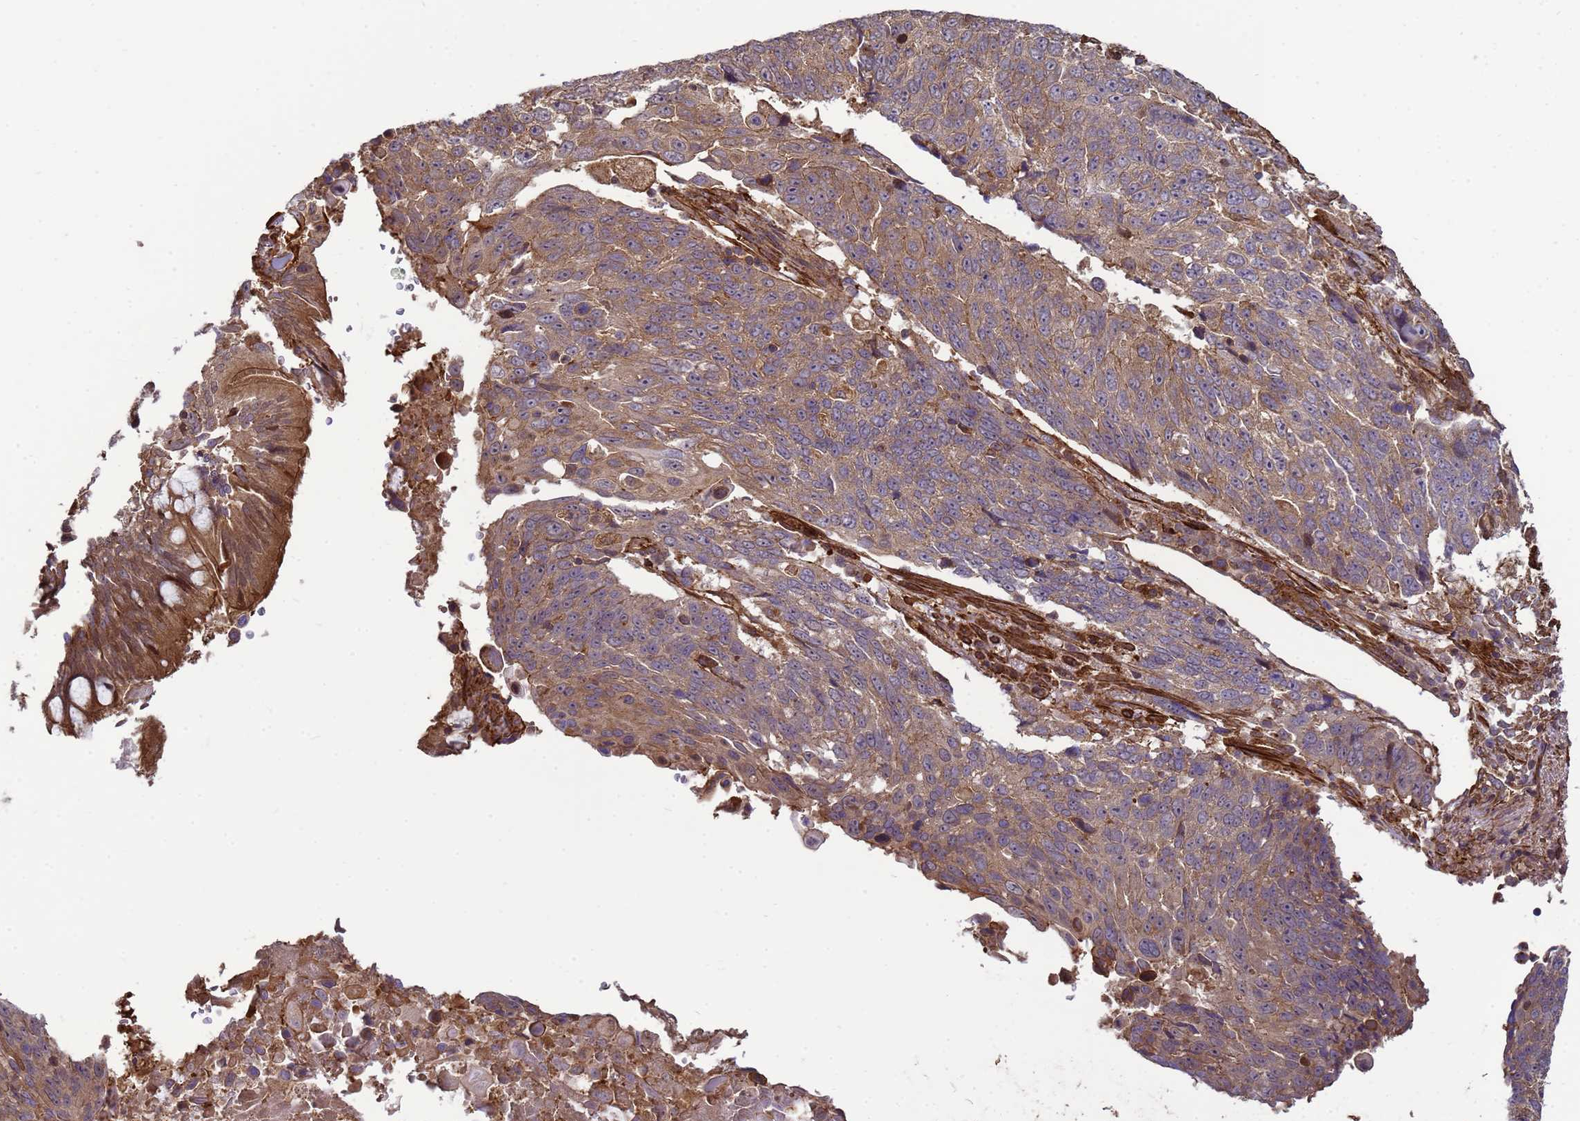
{"staining": {"intensity": "moderate", "quantity": ">75%", "location": "cytoplasmic/membranous"}, "tissue": "lung cancer", "cell_type": "Tumor cells", "image_type": "cancer", "snomed": [{"axis": "morphology", "description": "Squamous cell carcinoma, NOS"}, {"axis": "topography", "description": "Lung"}], "caption": "Lung cancer (squamous cell carcinoma) was stained to show a protein in brown. There is medium levels of moderate cytoplasmic/membranous staining in about >75% of tumor cells. (DAB IHC with brightfield microscopy, high magnification).", "gene": "CNOT1", "patient": {"sex": "male", "age": 66}}